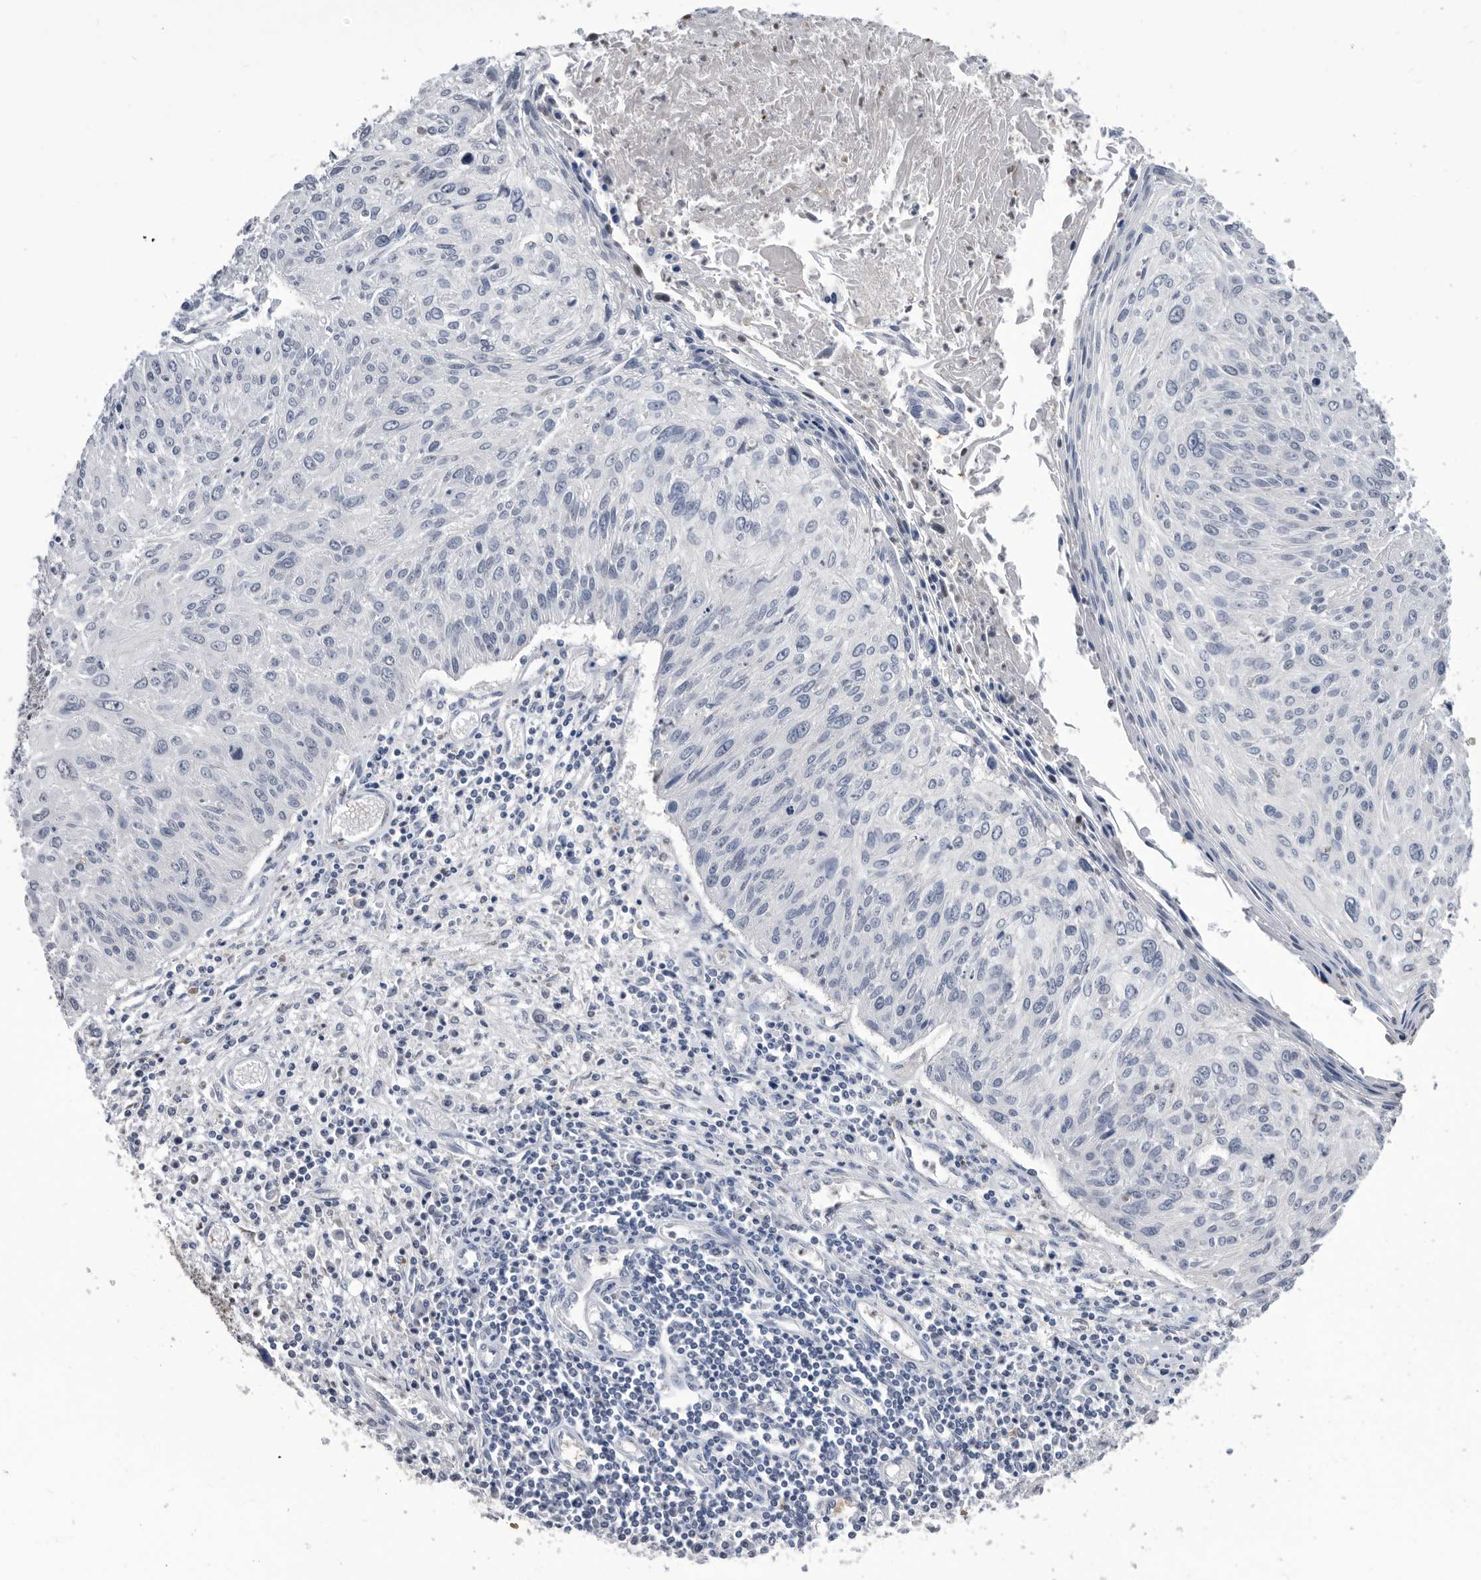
{"staining": {"intensity": "negative", "quantity": "none", "location": "none"}, "tissue": "cervical cancer", "cell_type": "Tumor cells", "image_type": "cancer", "snomed": [{"axis": "morphology", "description": "Squamous cell carcinoma, NOS"}, {"axis": "topography", "description": "Cervix"}], "caption": "Tumor cells are negative for protein expression in human cervical cancer (squamous cell carcinoma).", "gene": "TSTD1", "patient": {"sex": "female", "age": 51}}